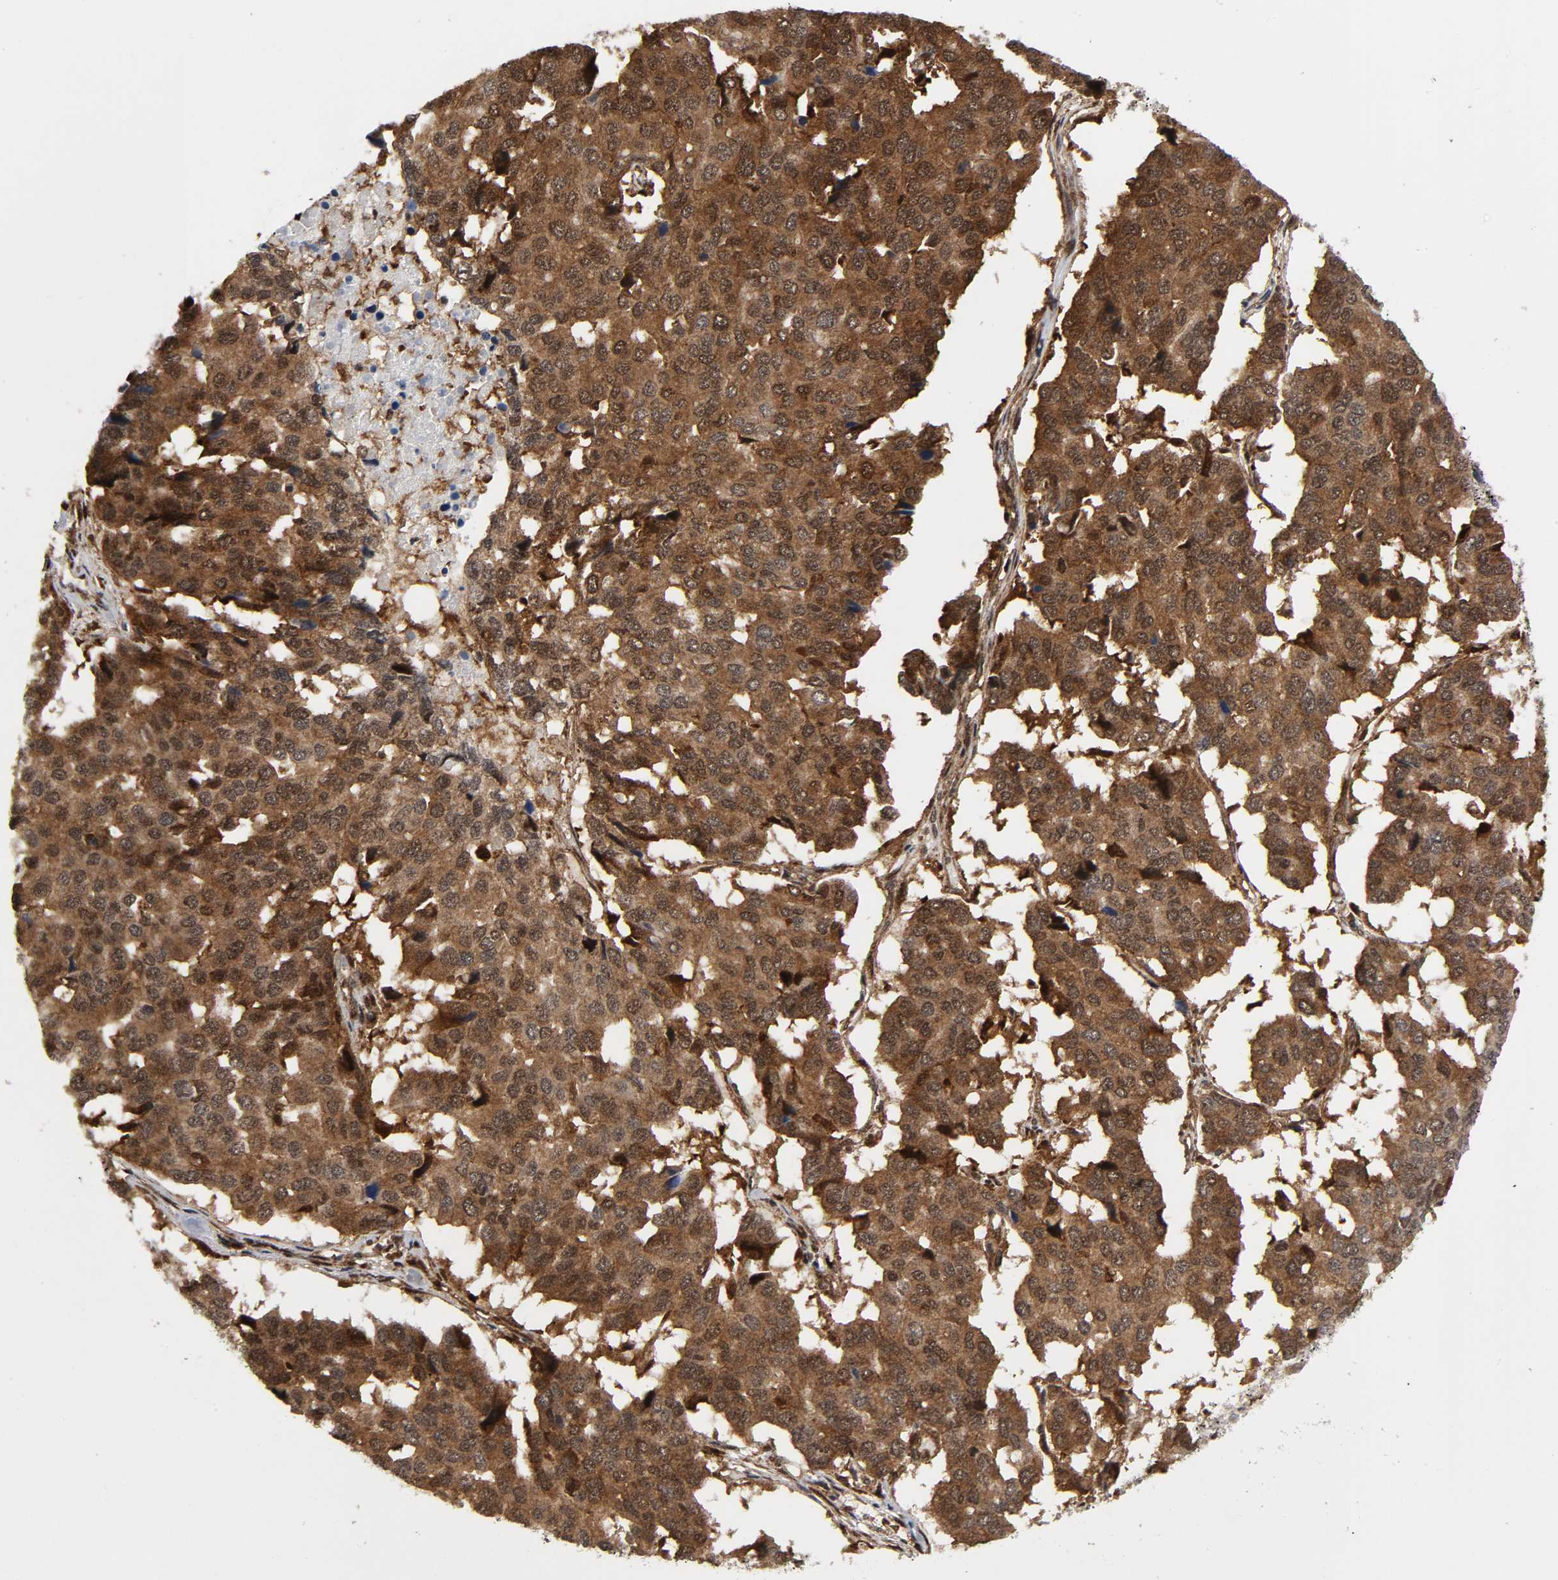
{"staining": {"intensity": "strong", "quantity": ">75%", "location": "cytoplasmic/membranous"}, "tissue": "pancreatic cancer", "cell_type": "Tumor cells", "image_type": "cancer", "snomed": [{"axis": "morphology", "description": "Adenocarcinoma, NOS"}, {"axis": "topography", "description": "Pancreas"}], "caption": "Pancreatic cancer stained for a protein (brown) displays strong cytoplasmic/membranous positive positivity in approximately >75% of tumor cells.", "gene": "MAPK1", "patient": {"sex": "male", "age": 50}}